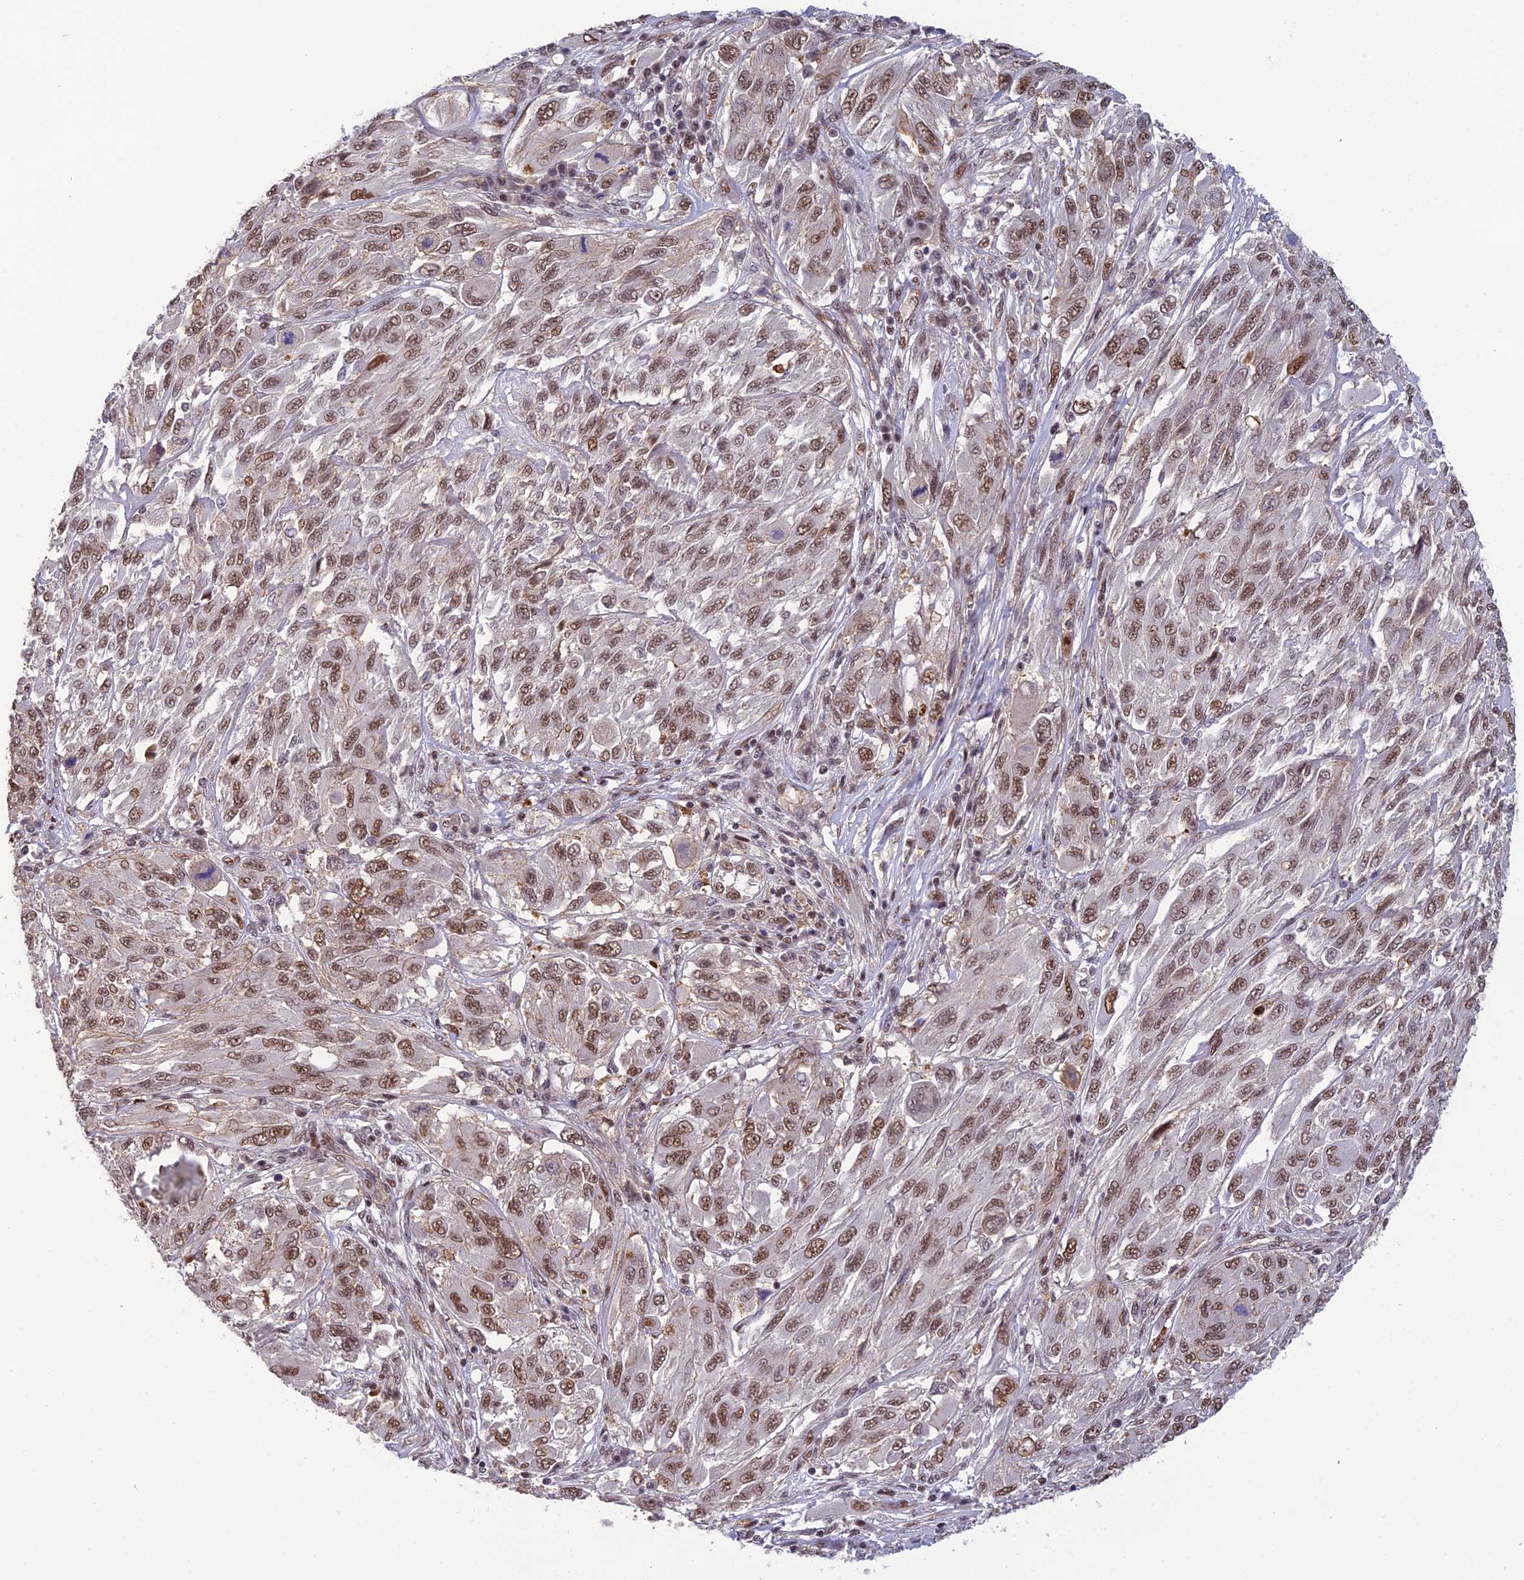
{"staining": {"intensity": "moderate", "quantity": ">75%", "location": "nuclear"}, "tissue": "melanoma", "cell_type": "Tumor cells", "image_type": "cancer", "snomed": [{"axis": "morphology", "description": "Malignant melanoma, NOS"}, {"axis": "topography", "description": "Skin"}], "caption": "Immunohistochemical staining of human melanoma displays medium levels of moderate nuclear staining in about >75% of tumor cells.", "gene": "RANBP3", "patient": {"sex": "female", "age": 91}}